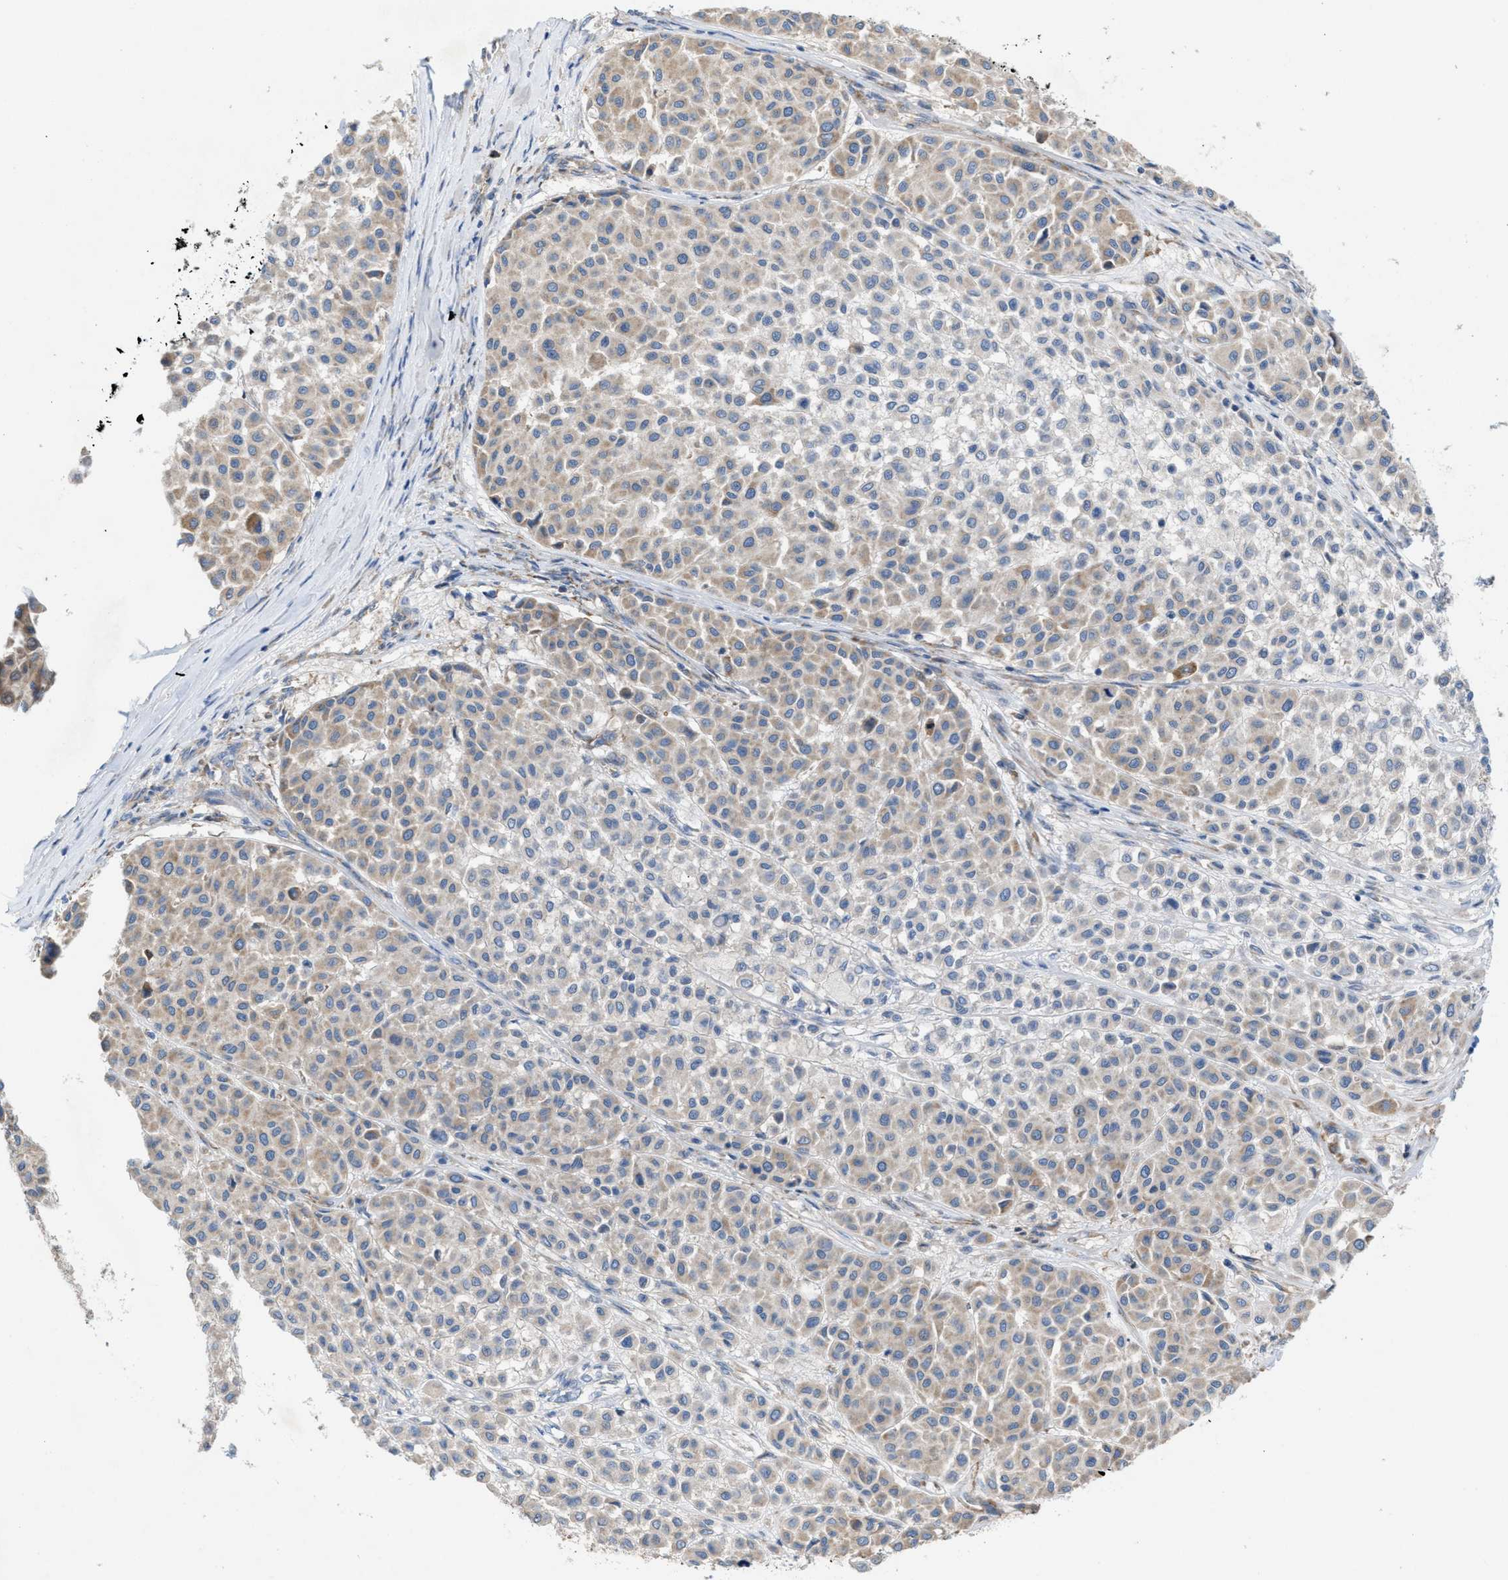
{"staining": {"intensity": "weak", "quantity": "<25%", "location": "cytoplasmic/membranous"}, "tissue": "melanoma", "cell_type": "Tumor cells", "image_type": "cancer", "snomed": [{"axis": "morphology", "description": "Malignant melanoma, Metastatic site"}, {"axis": "topography", "description": "Soft tissue"}], "caption": "A histopathology image of human malignant melanoma (metastatic site) is negative for staining in tumor cells.", "gene": "DYNC2I1", "patient": {"sex": "male", "age": 41}}